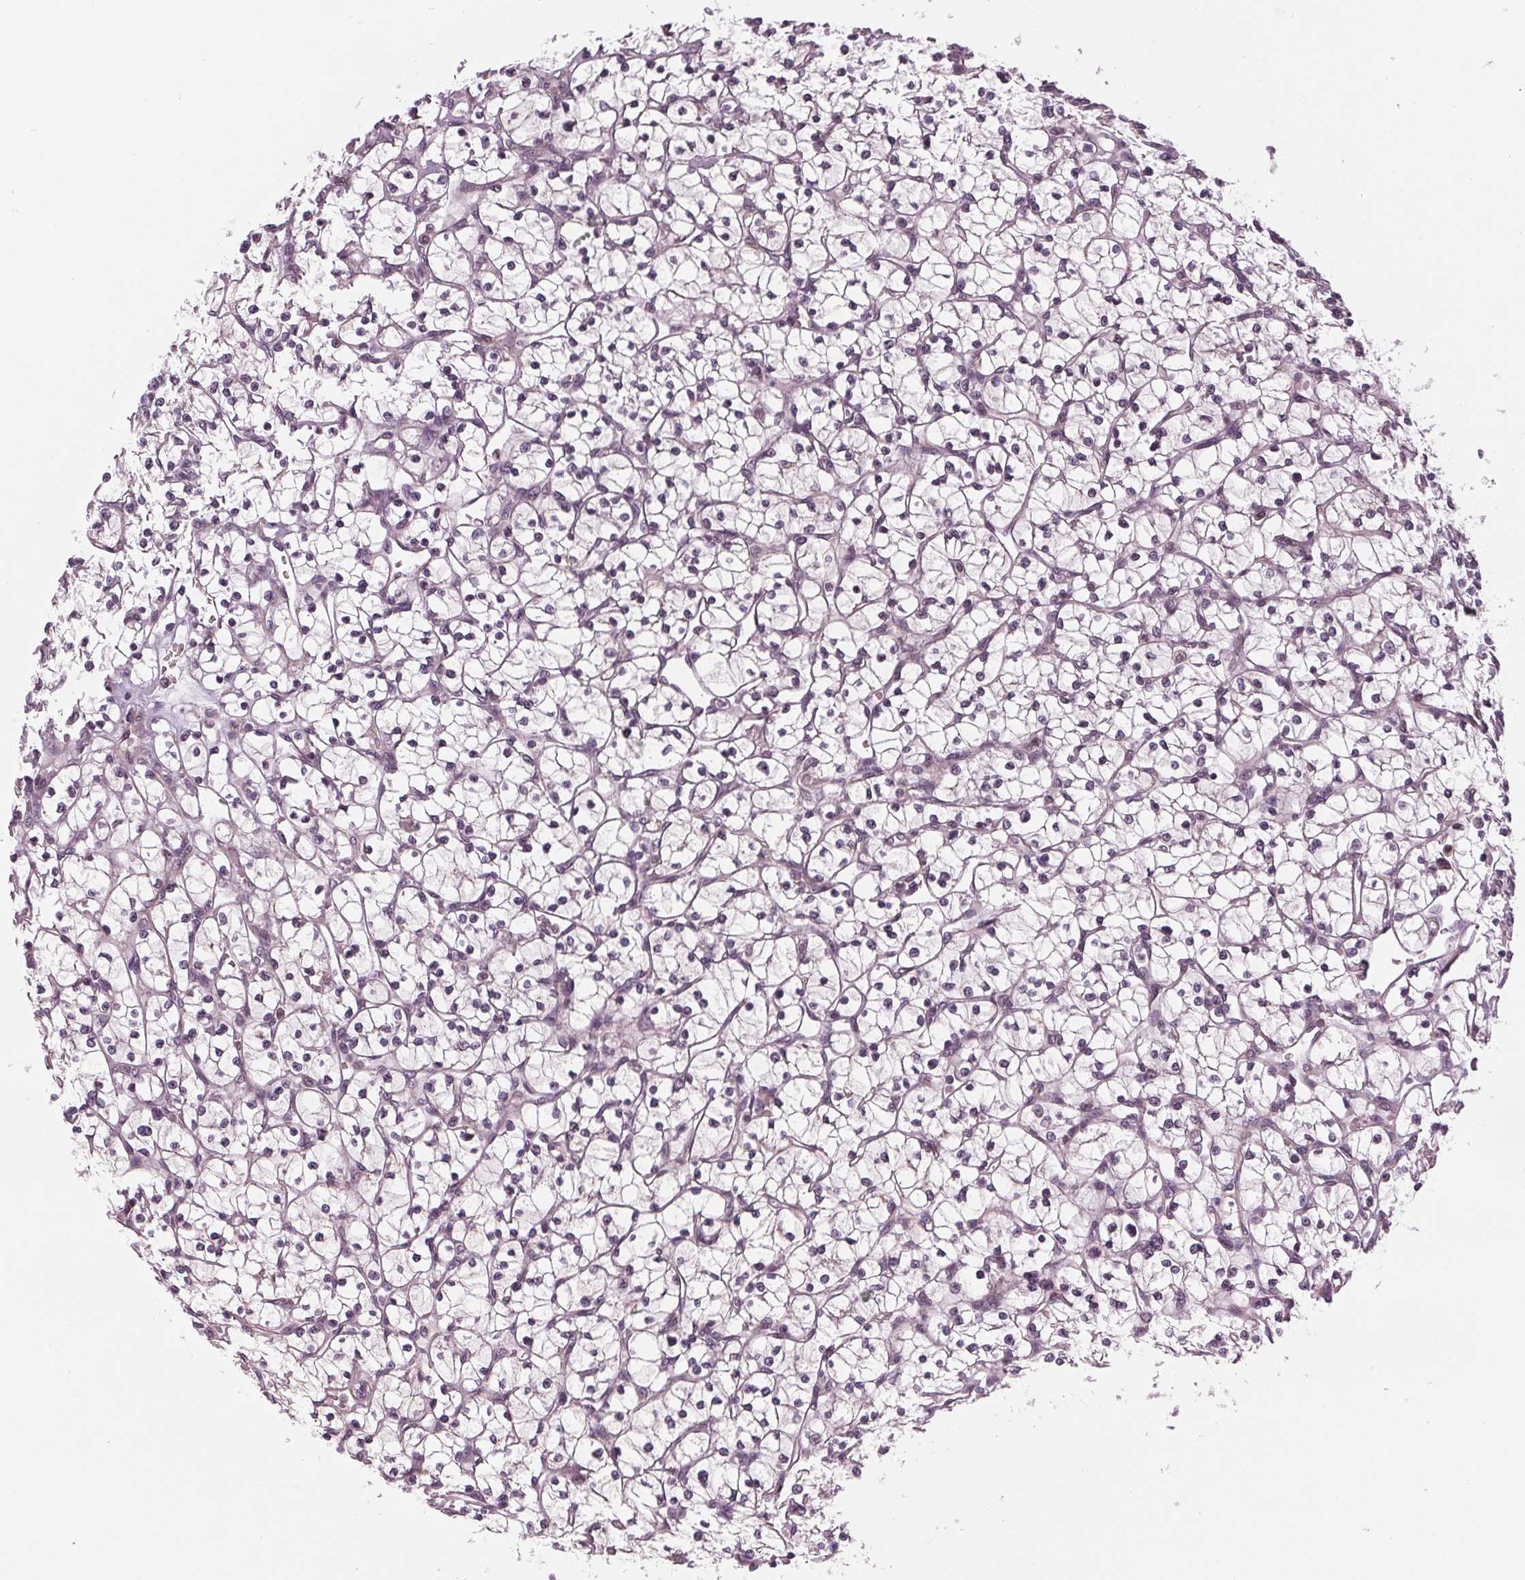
{"staining": {"intensity": "negative", "quantity": "none", "location": "none"}, "tissue": "renal cancer", "cell_type": "Tumor cells", "image_type": "cancer", "snomed": [{"axis": "morphology", "description": "Adenocarcinoma, NOS"}, {"axis": "topography", "description": "Kidney"}], "caption": "High power microscopy photomicrograph of an immunohistochemistry micrograph of adenocarcinoma (renal), revealing no significant expression in tumor cells.", "gene": "STAT3", "patient": {"sex": "female", "age": 64}}